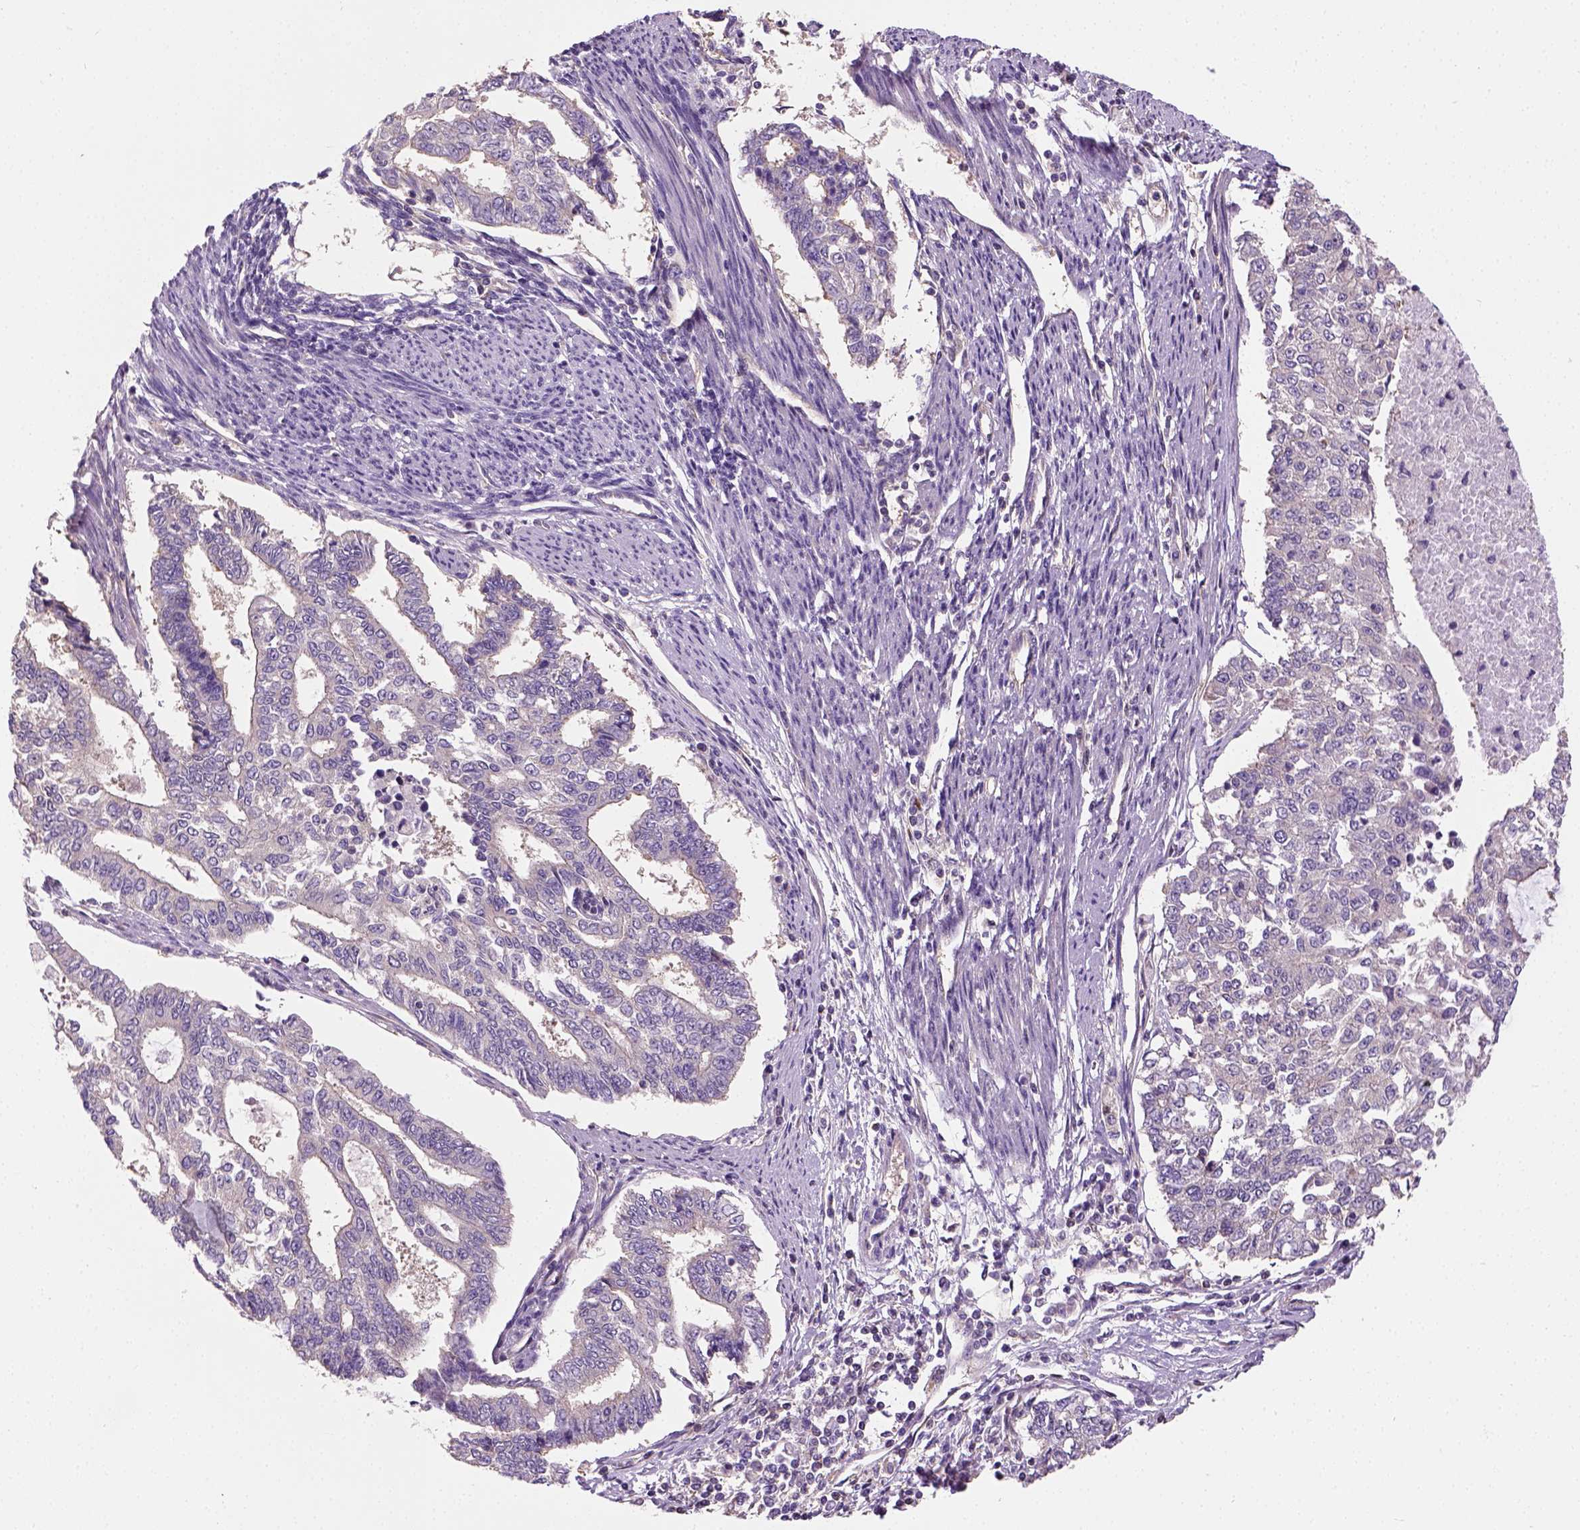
{"staining": {"intensity": "weak", "quantity": "25%-75%", "location": "cytoplasmic/membranous"}, "tissue": "endometrial cancer", "cell_type": "Tumor cells", "image_type": "cancer", "snomed": [{"axis": "morphology", "description": "Adenocarcinoma, NOS"}, {"axis": "topography", "description": "Uterus"}], "caption": "Endometrial cancer (adenocarcinoma) stained for a protein displays weak cytoplasmic/membranous positivity in tumor cells.", "gene": "CRACR2A", "patient": {"sex": "female", "age": 59}}